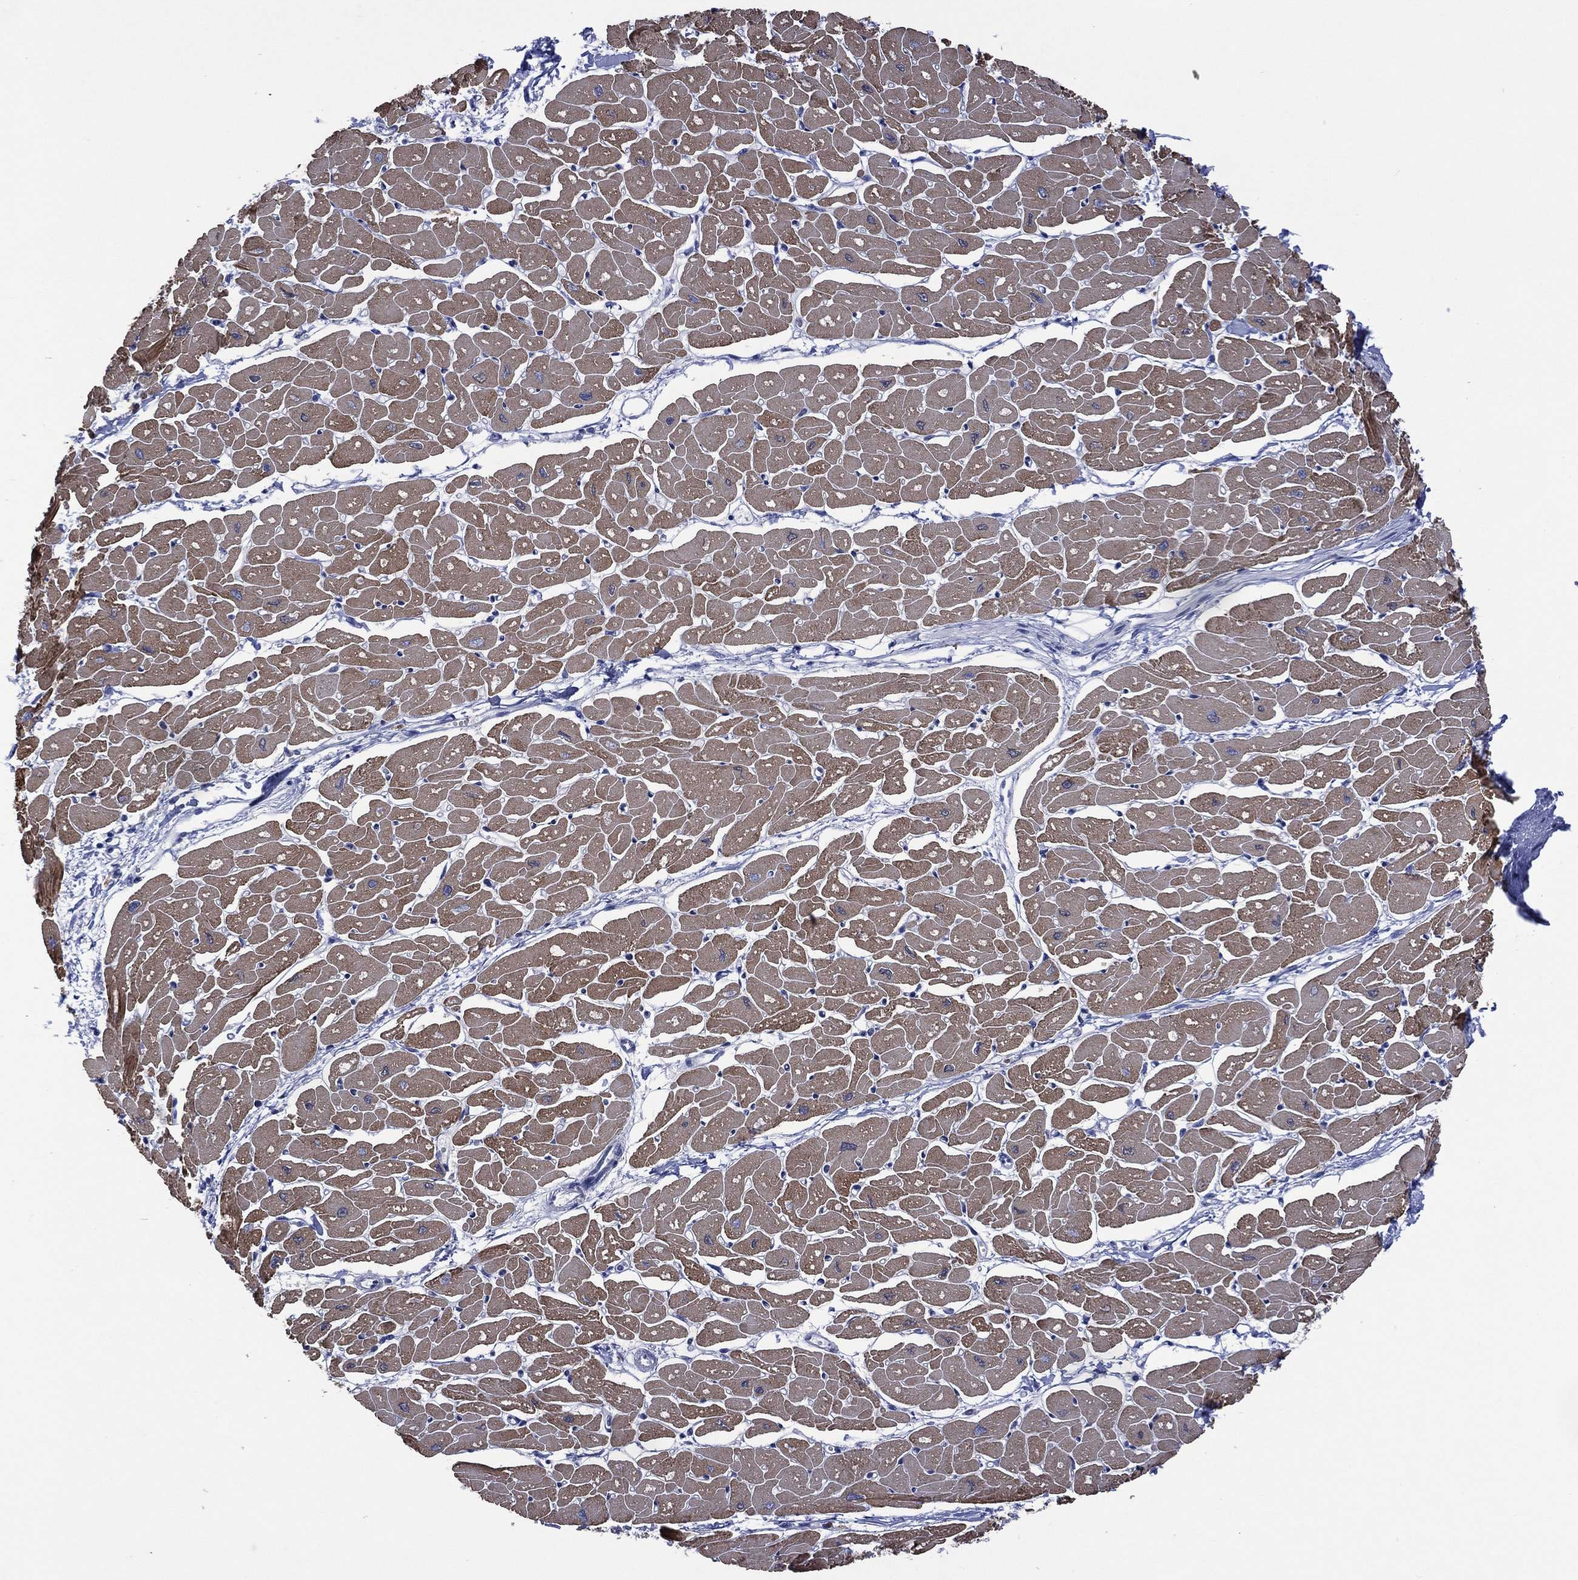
{"staining": {"intensity": "strong", "quantity": "25%-75%", "location": "cytoplasmic/membranous"}, "tissue": "heart muscle", "cell_type": "Cardiomyocytes", "image_type": "normal", "snomed": [{"axis": "morphology", "description": "Normal tissue, NOS"}, {"axis": "topography", "description": "Heart"}], "caption": "Immunohistochemistry of benign heart muscle displays high levels of strong cytoplasmic/membranous expression in about 25%-75% of cardiomyocytes.", "gene": "ASB10", "patient": {"sex": "male", "age": 57}}